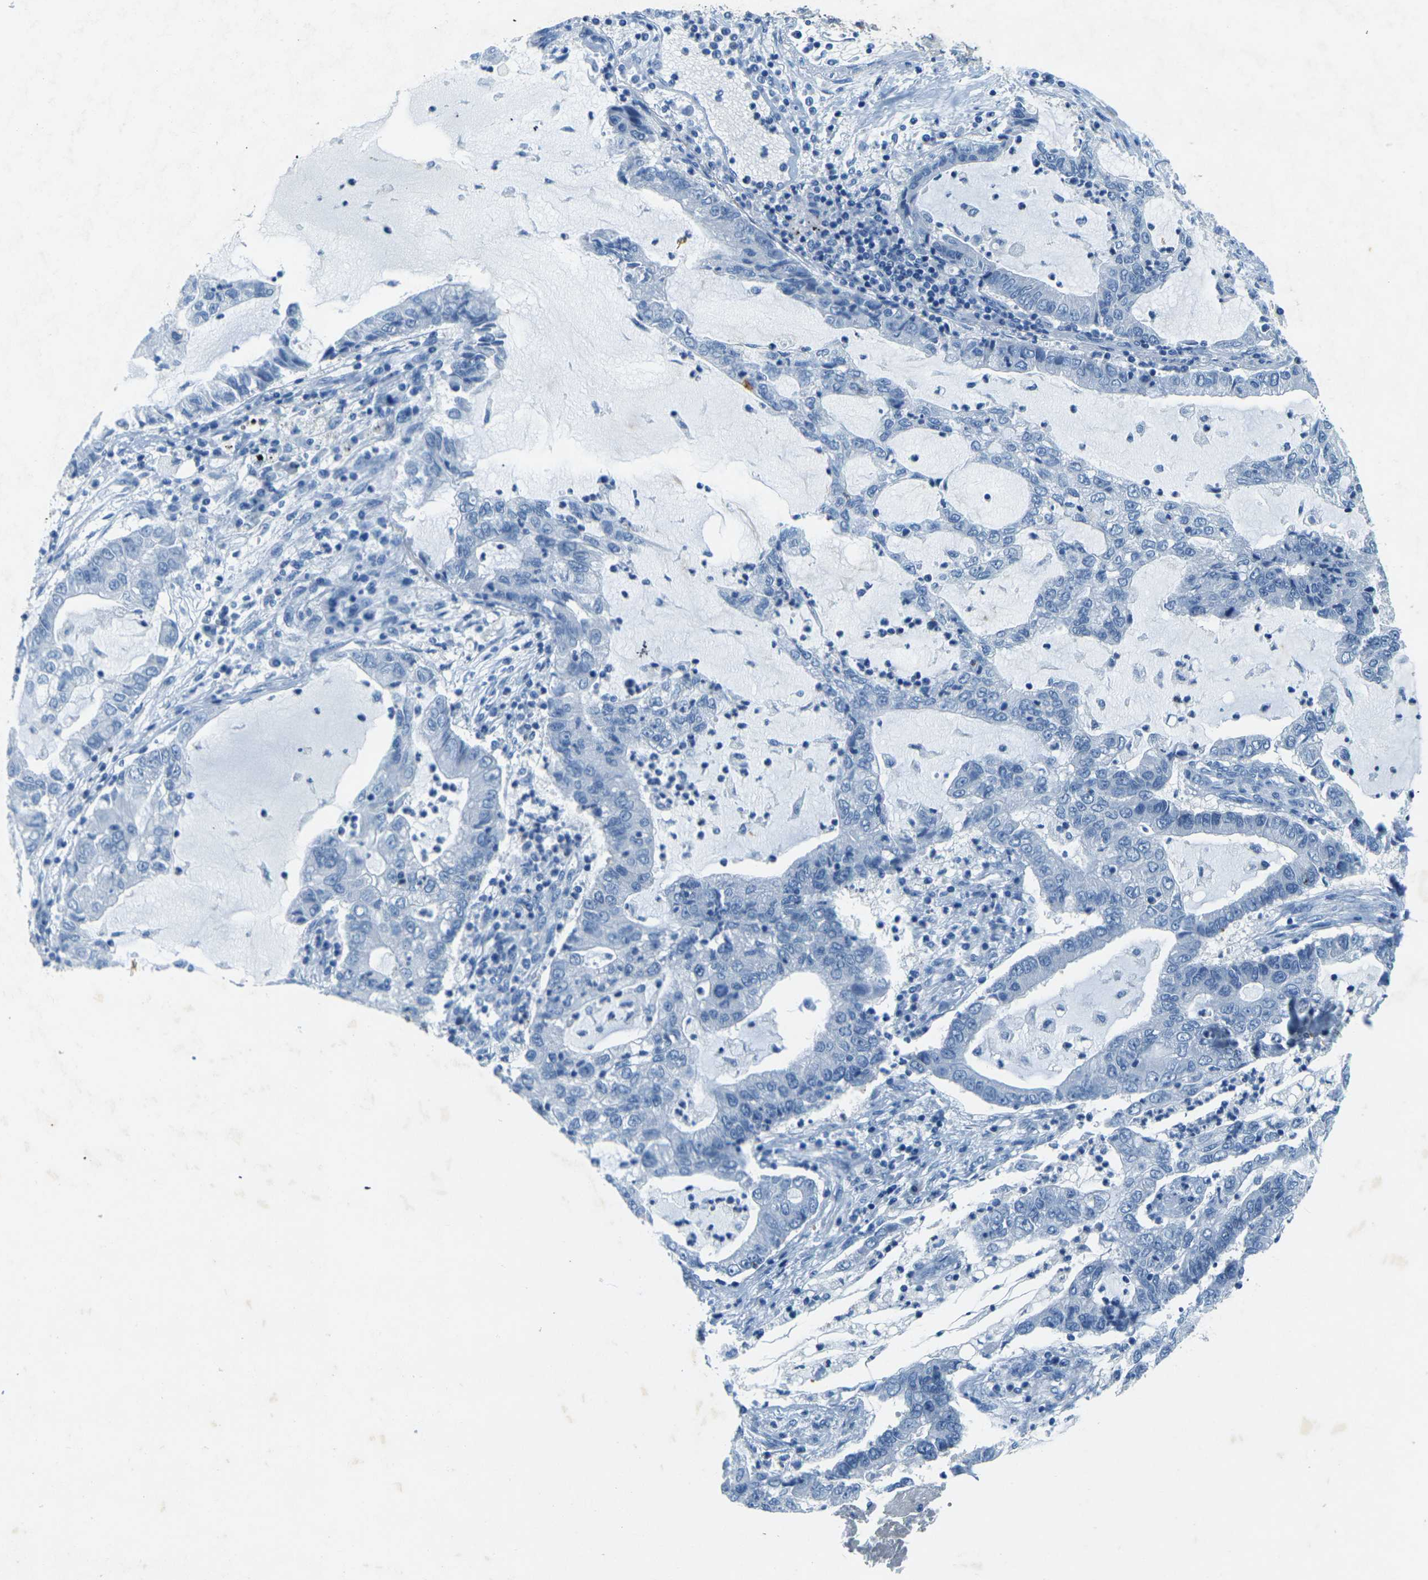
{"staining": {"intensity": "negative", "quantity": "none", "location": "none"}, "tissue": "lung cancer", "cell_type": "Tumor cells", "image_type": "cancer", "snomed": [{"axis": "morphology", "description": "Adenocarcinoma, NOS"}, {"axis": "topography", "description": "Lung"}], "caption": "DAB (3,3'-diaminobenzidine) immunohistochemical staining of human lung cancer reveals no significant expression in tumor cells. (DAB (3,3'-diaminobenzidine) IHC with hematoxylin counter stain).", "gene": "SORT1", "patient": {"sex": "female", "age": 51}}